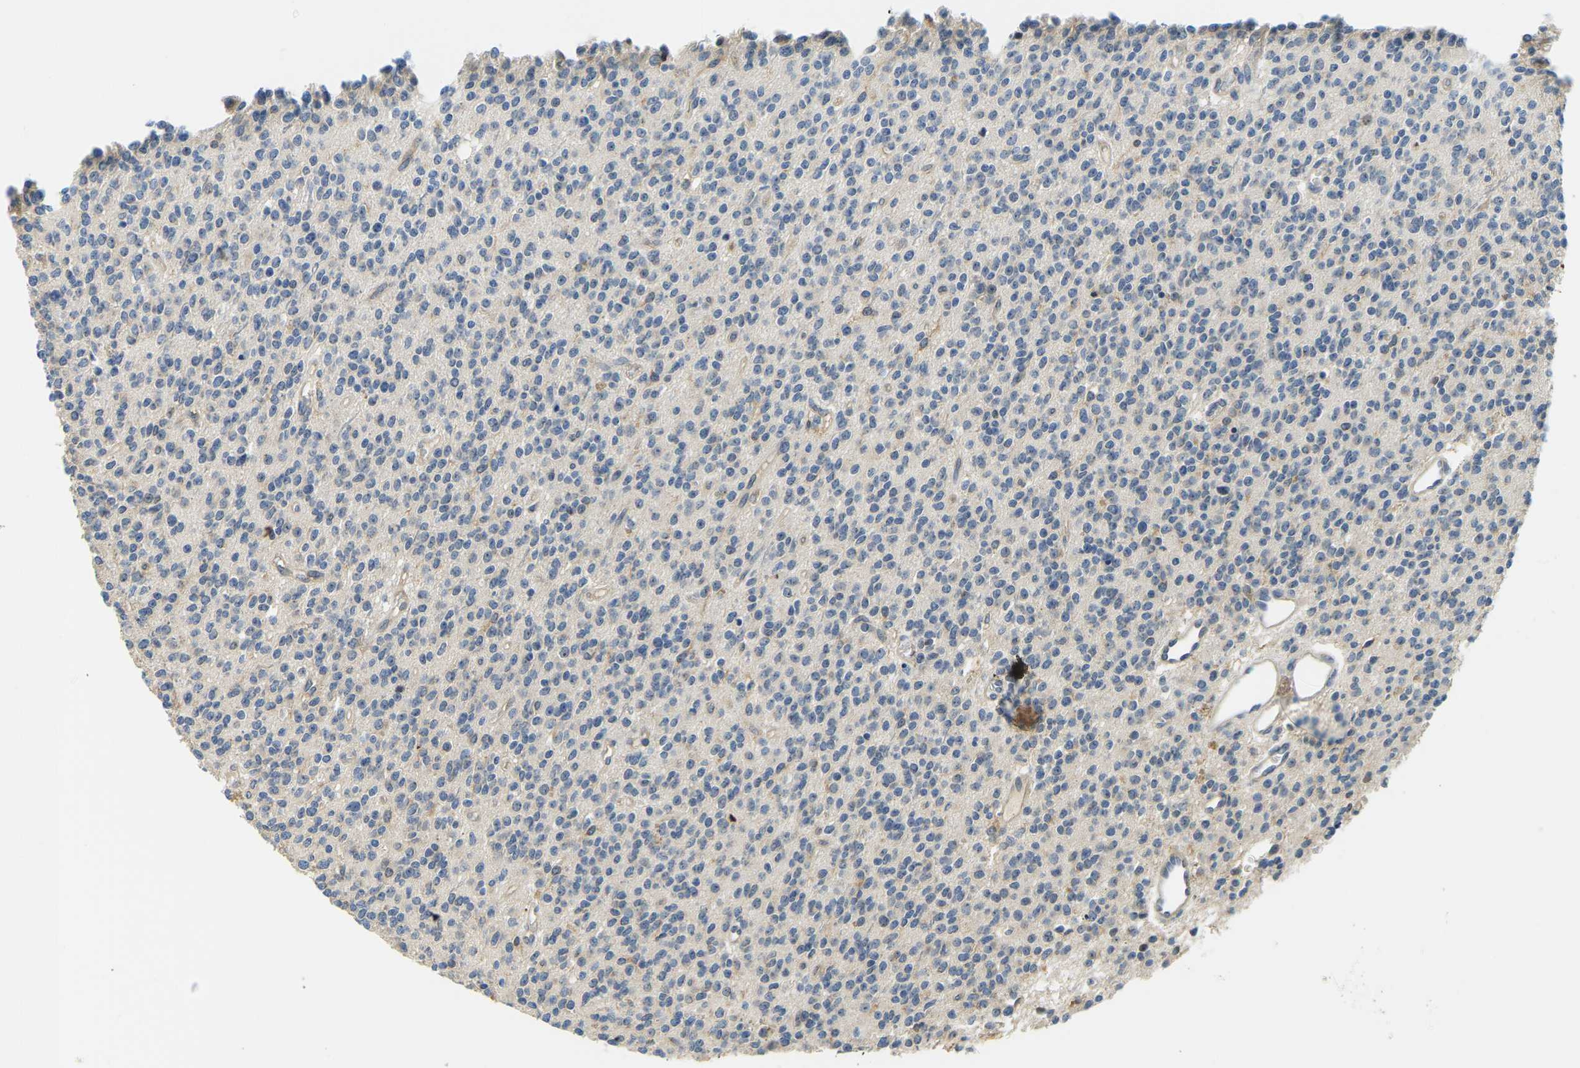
{"staining": {"intensity": "negative", "quantity": "none", "location": "none"}, "tissue": "glioma", "cell_type": "Tumor cells", "image_type": "cancer", "snomed": [{"axis": "morphology", "description": "Glioma, malignant, High grade"}, {"axis": "topography", "description": "Brain"}], "caption": "High magnification brightfield microscopy of high-grade glioma (malignant) stained with DAB (brown) and counterstained with hematoxylin (blue): tumor cells show no significant expression.", "gene": "RRP1", "patient": {"sex": "male", "age": 34}}